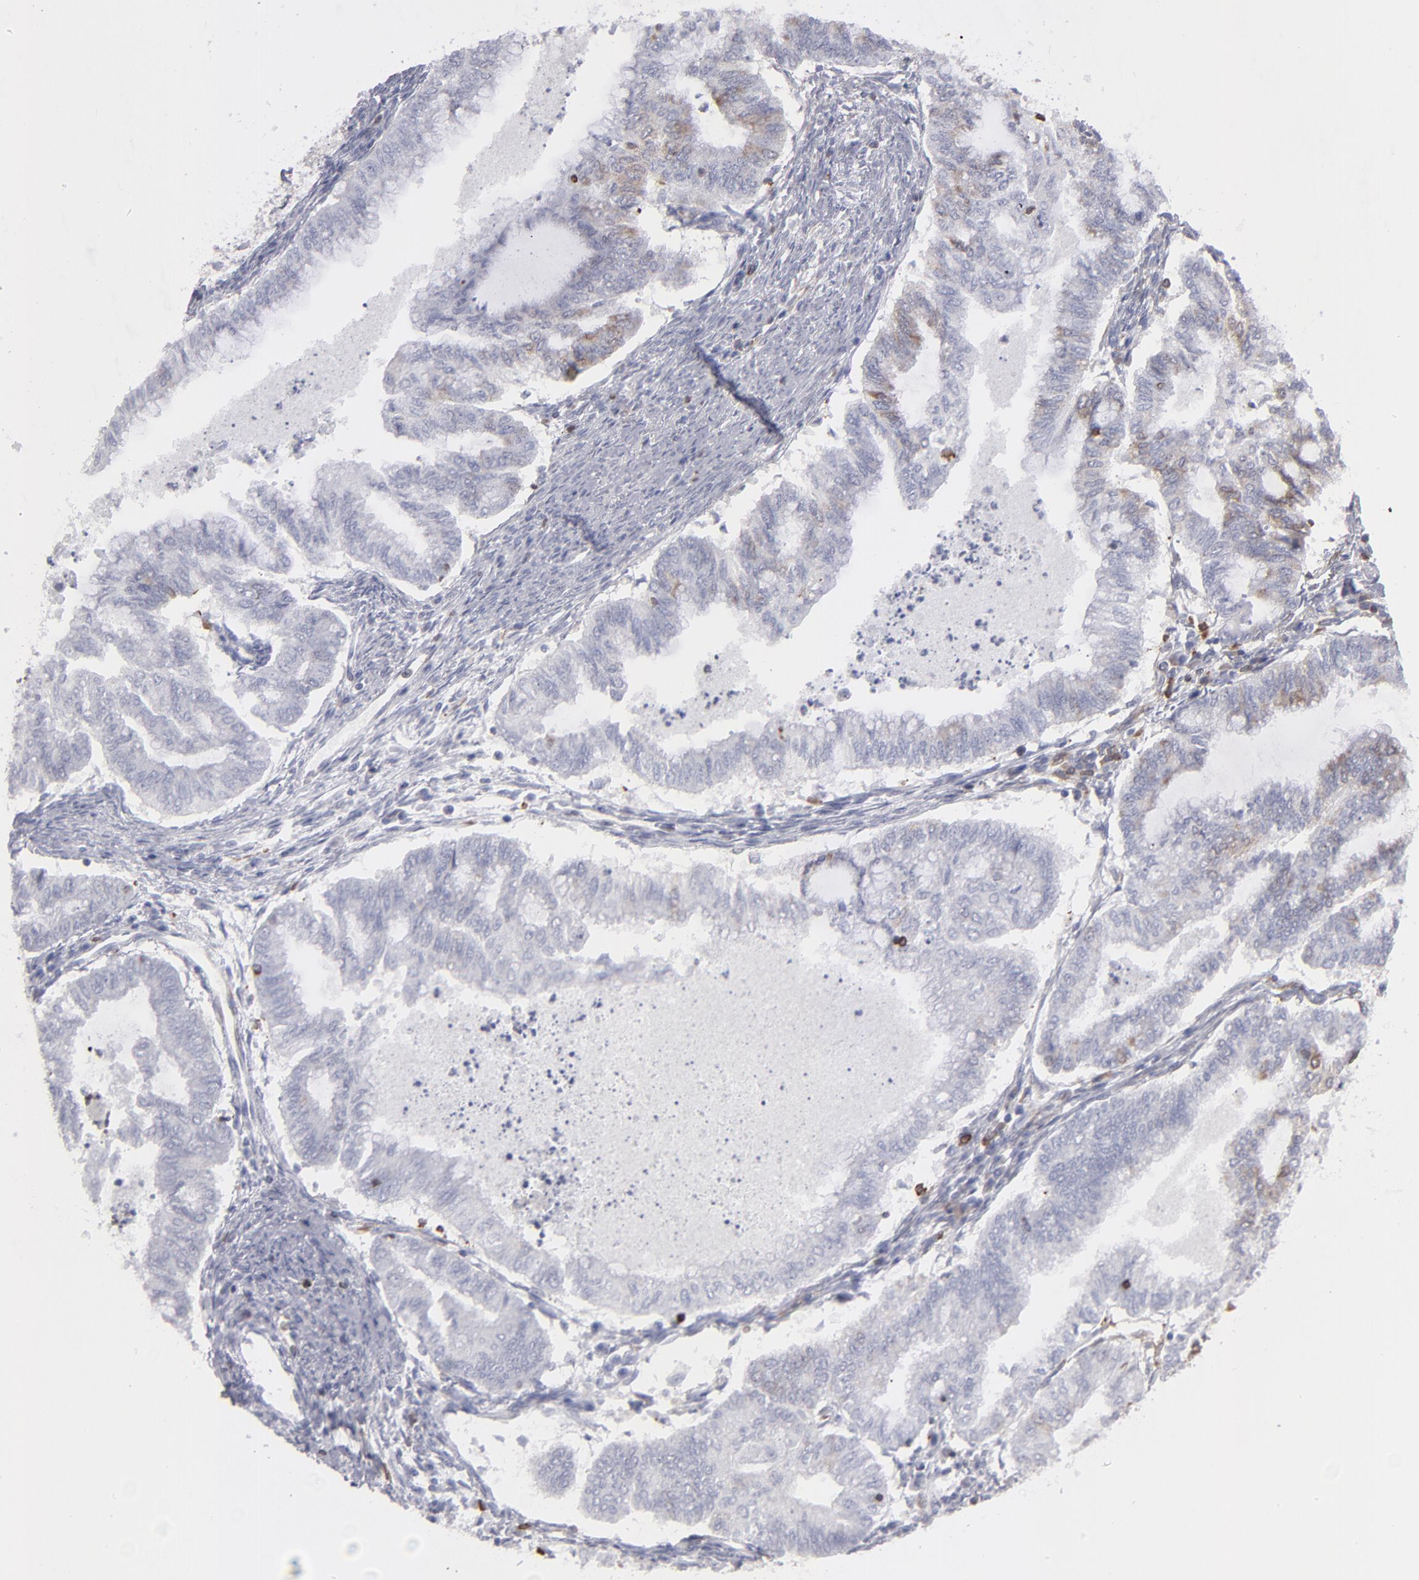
{"staining": {"intensity": "weak", "quantity": "<25%", "location": "cytoplasmic/membranous"}, "tissue": "endometrial cancer", "cell_type": "Tumor cells", "image_type": "cancer", "snomed": [{"axis": "morphology", "description": "Adenocarcinoma, NOS"}, {"axis": "topography", "description": "Endometrium"}], "caption": "A high-resolution image shows immunohistochemistry (IHC) staining of endometrial cancer, which exhibits no significant expression in tumor cells. The staining is performed using DAB (3,3'-diaminobenzidine) brown chromogen with nuclei counter-stained in using hematoxylin.", "gene": "TMX1", "patient": {"sex": "female", "age": 79}}